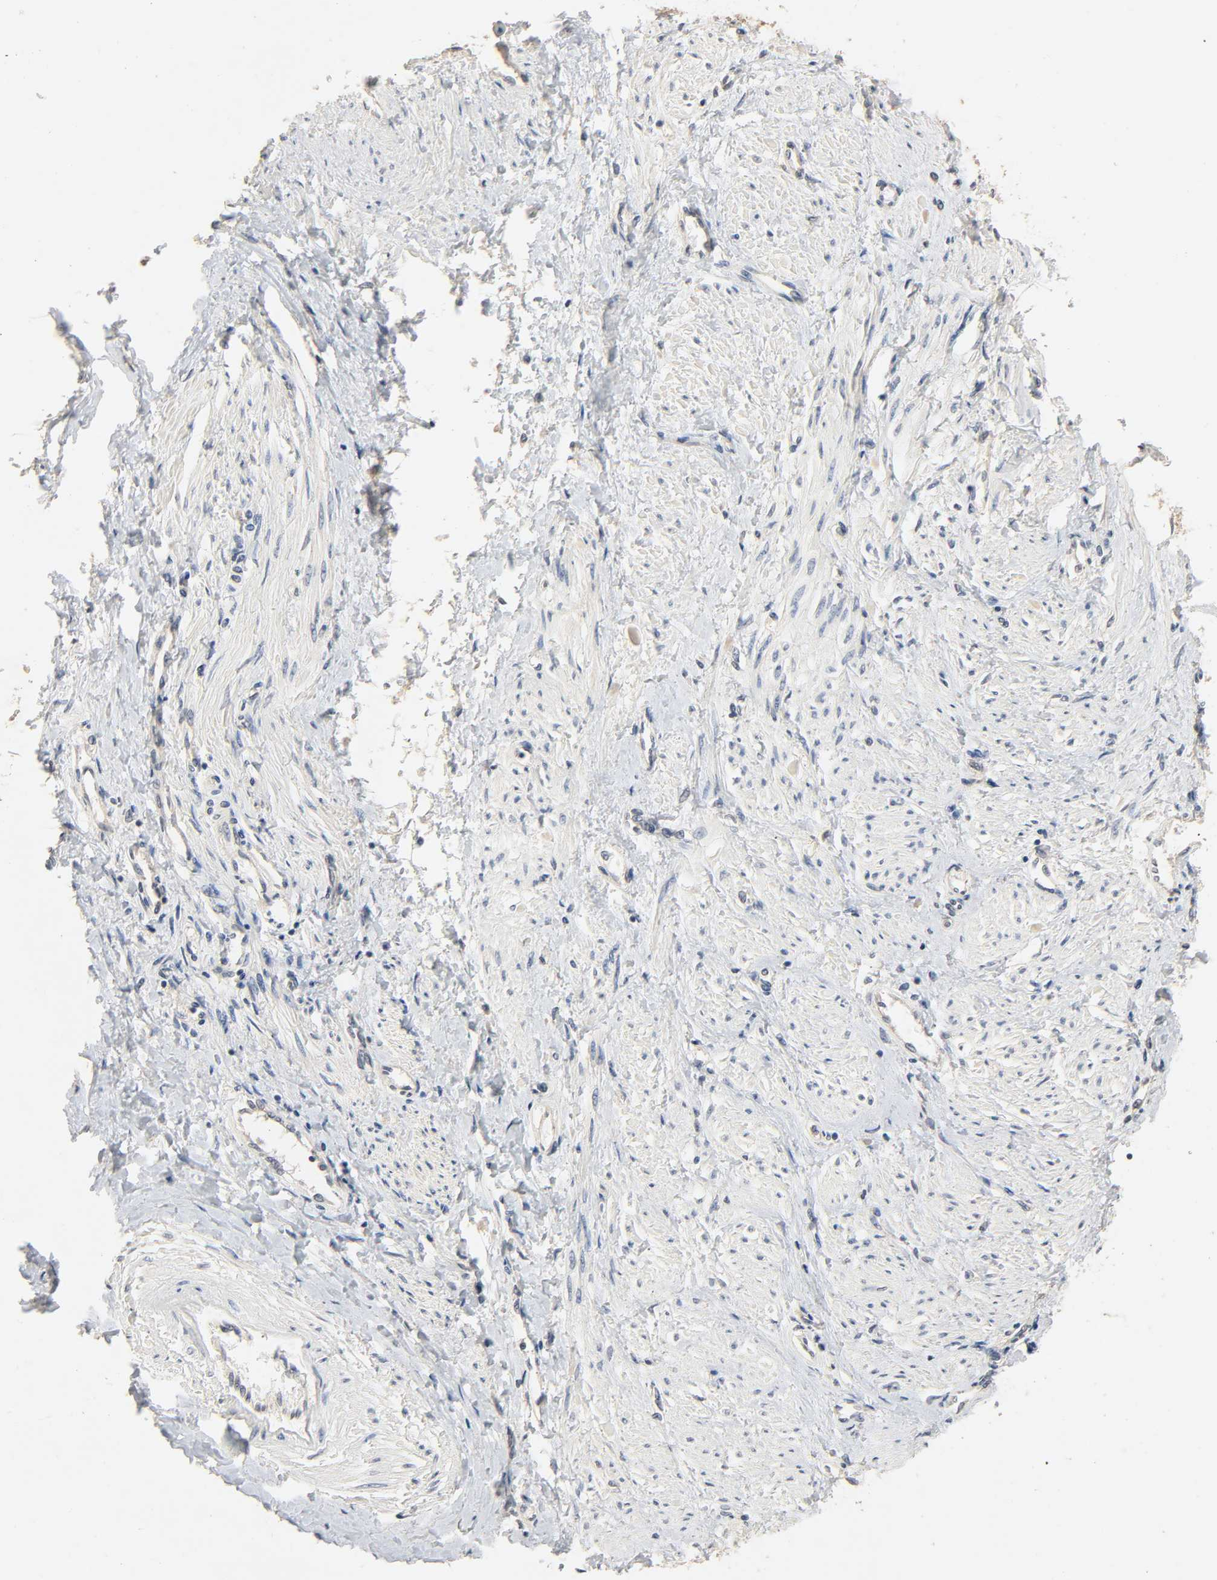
{"staining": {"intensity": "negative", "quantity": "none", "location": "none"}, "tissue": "smooth muscle", "cell_type": "Smooth muscle cells", "image_type": "normal", "snomed": [{"axis": "morphology", "description": "Normal tissue, NOS"}, {"axis": "topography", "description": "Smooth muscle"}, {"axis": "topography", "description": "Uterus"}], "caption": "Immunohistochemistry photomicrograph of benign smooth muscle stained for a protein (brown), which displays no expression in smooth muscle cells.", "gene": "MAGEA8", "patient": {"sex": "female", "age": 39}}